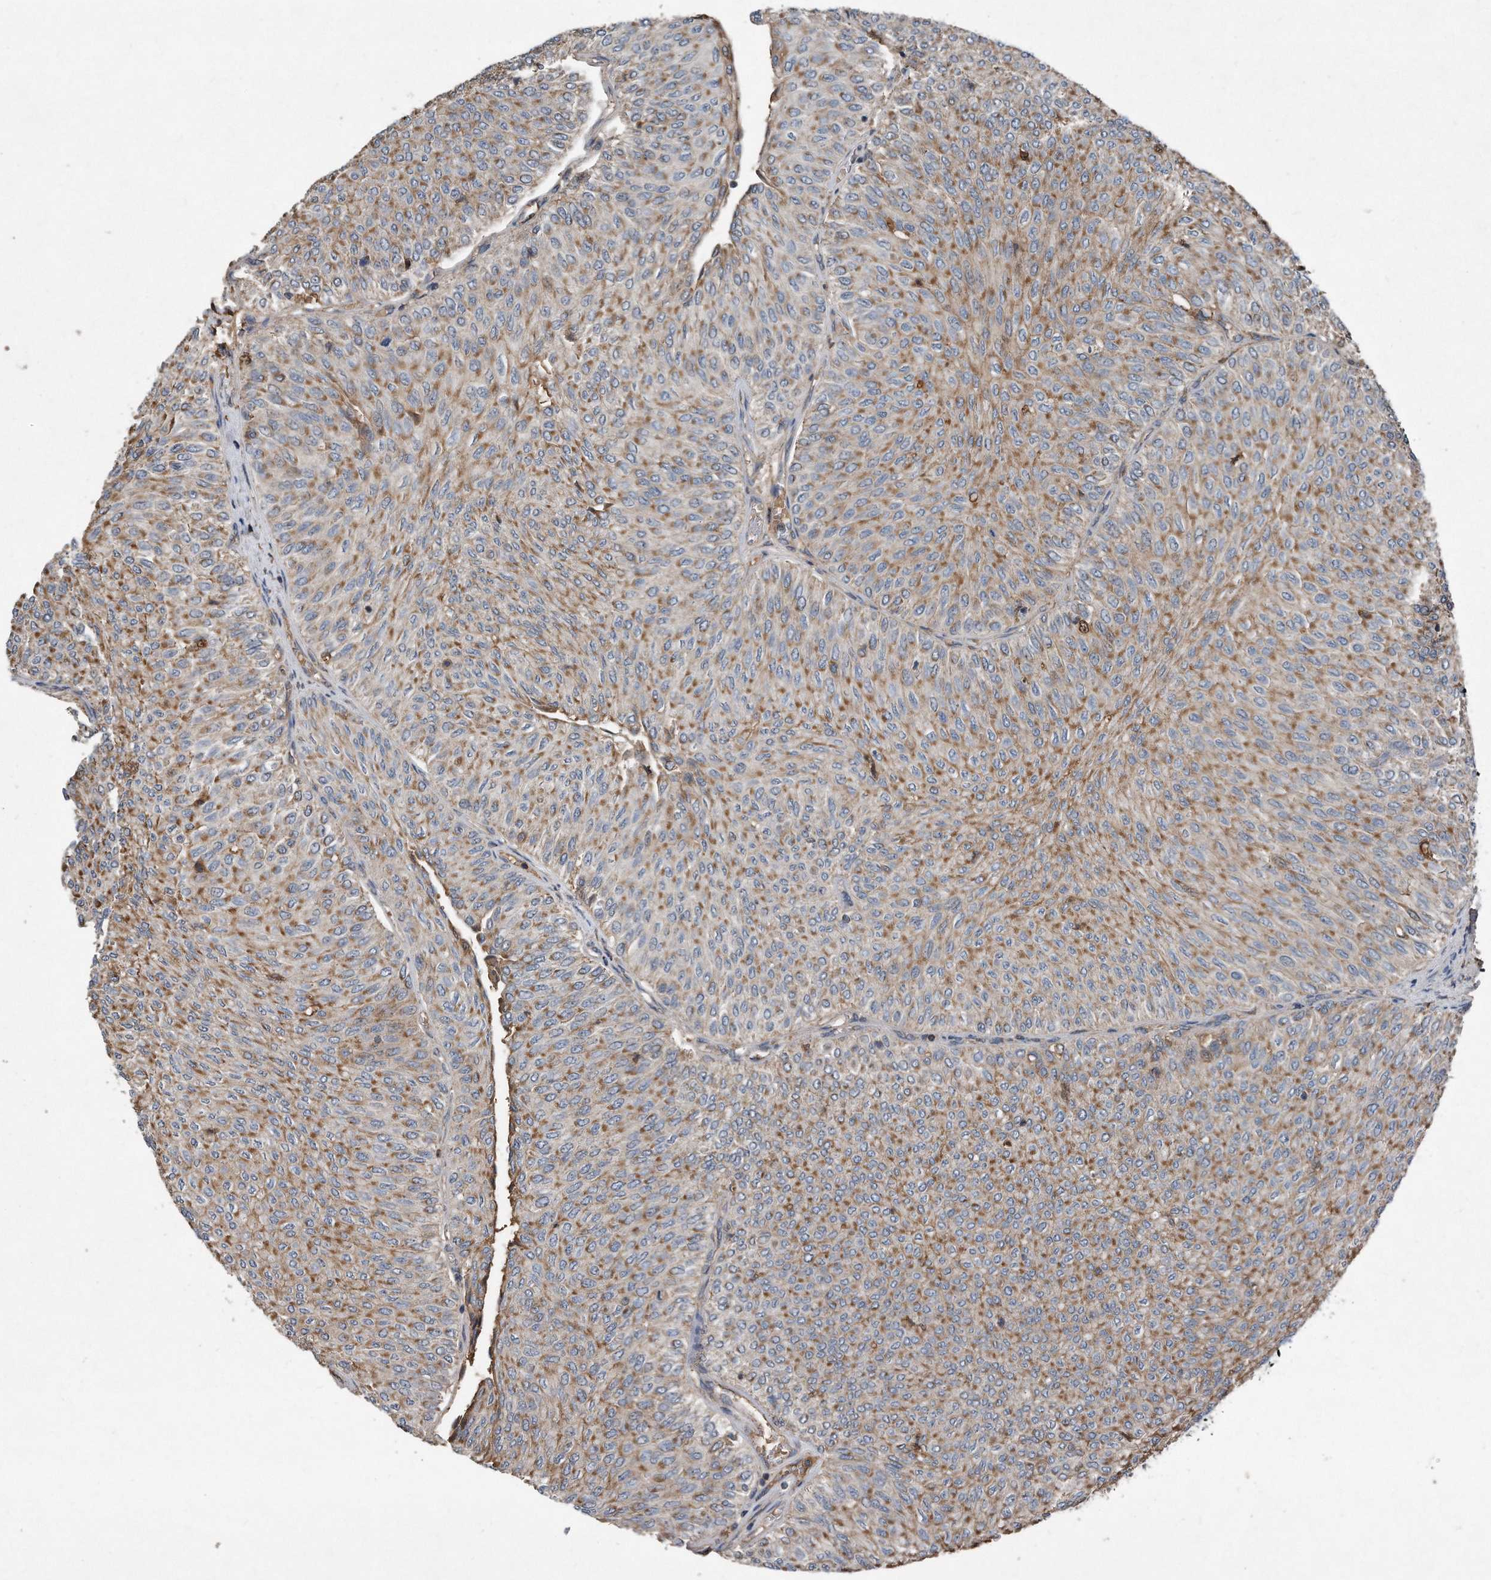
{"staining": {"intensity": "moderate", "quantity": ">75%", "location": "cytoplasmic/membranous"}, "tissue": "urothelial cancer", "cell_type": "Tumor cells", "image_type": "cancer", "snomed": [{"axis": "morphology", "description": "Urothelial carcinoma, Low grade"}, {"axis": "topography", "description": "Urinary bladder"}], "caption": "A medium amount of moderate cytoplasmic/membranous staining is appreciated in about >75% of tumor cells in urothelial carcinoma (low-grade) tissue. (DAB IHC with brightfield microscopy, high magnification).", "gene": "SDHA", "patient": {"sex": "male", "age": 78}}